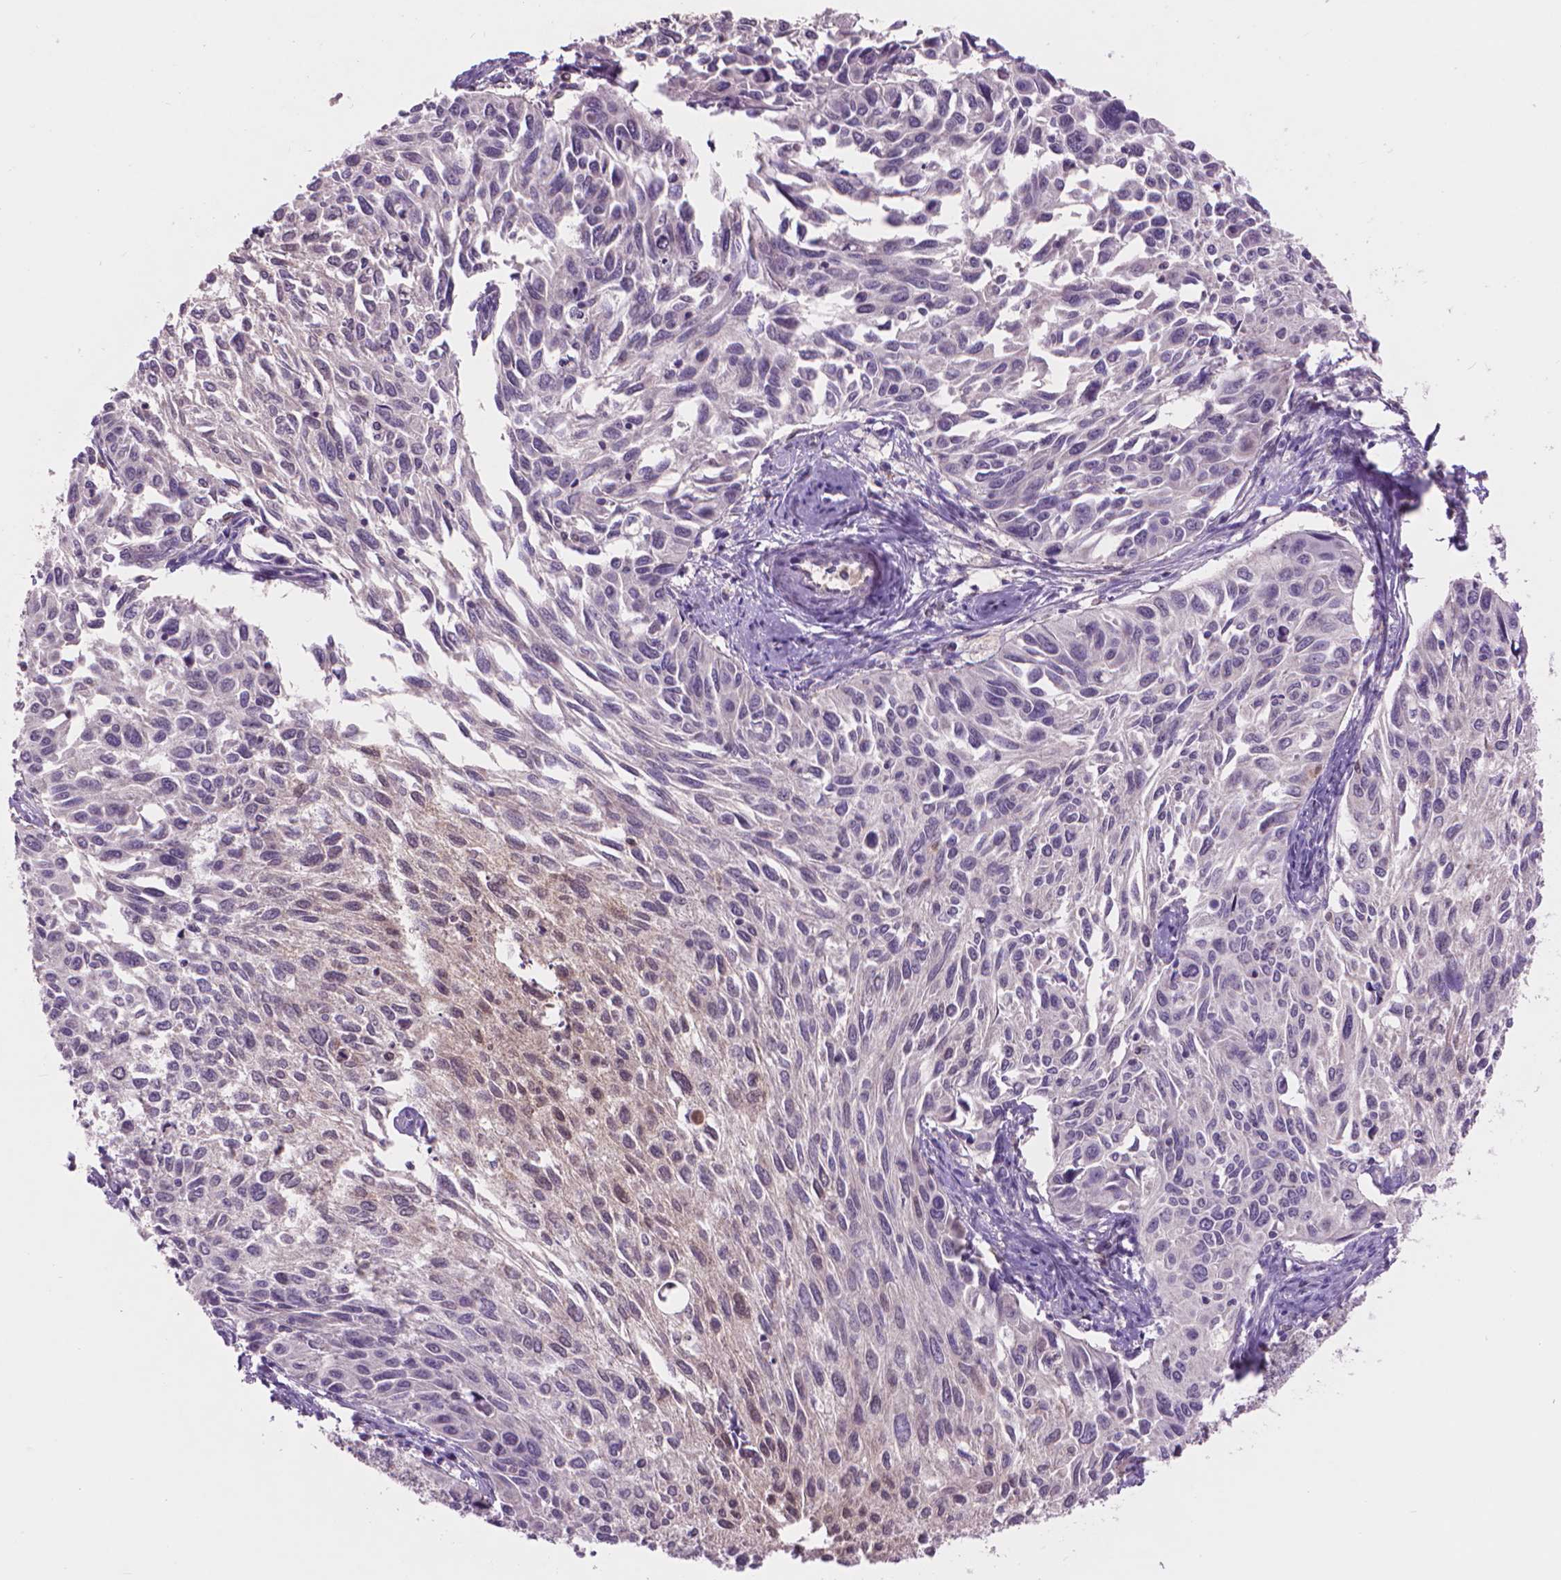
{"staining": {"intensity": "negative", "quantity": "none", "location": "none"}, "tissue": "cervical cancer", "cell_type": "Tumor cells", "image_type": "cancer", "snomed": [{"axis": "morphology", "description": "Squamous cell carcinoma, NOS"}, {"axis": "topography", "description": "Cervix"}], "caption": "Cervical cancer was stained to show a protein in brown. There is no significant expression in tumor cells.", "gene": "ENO2", "patient": {"sex": "female", "age": 50}}